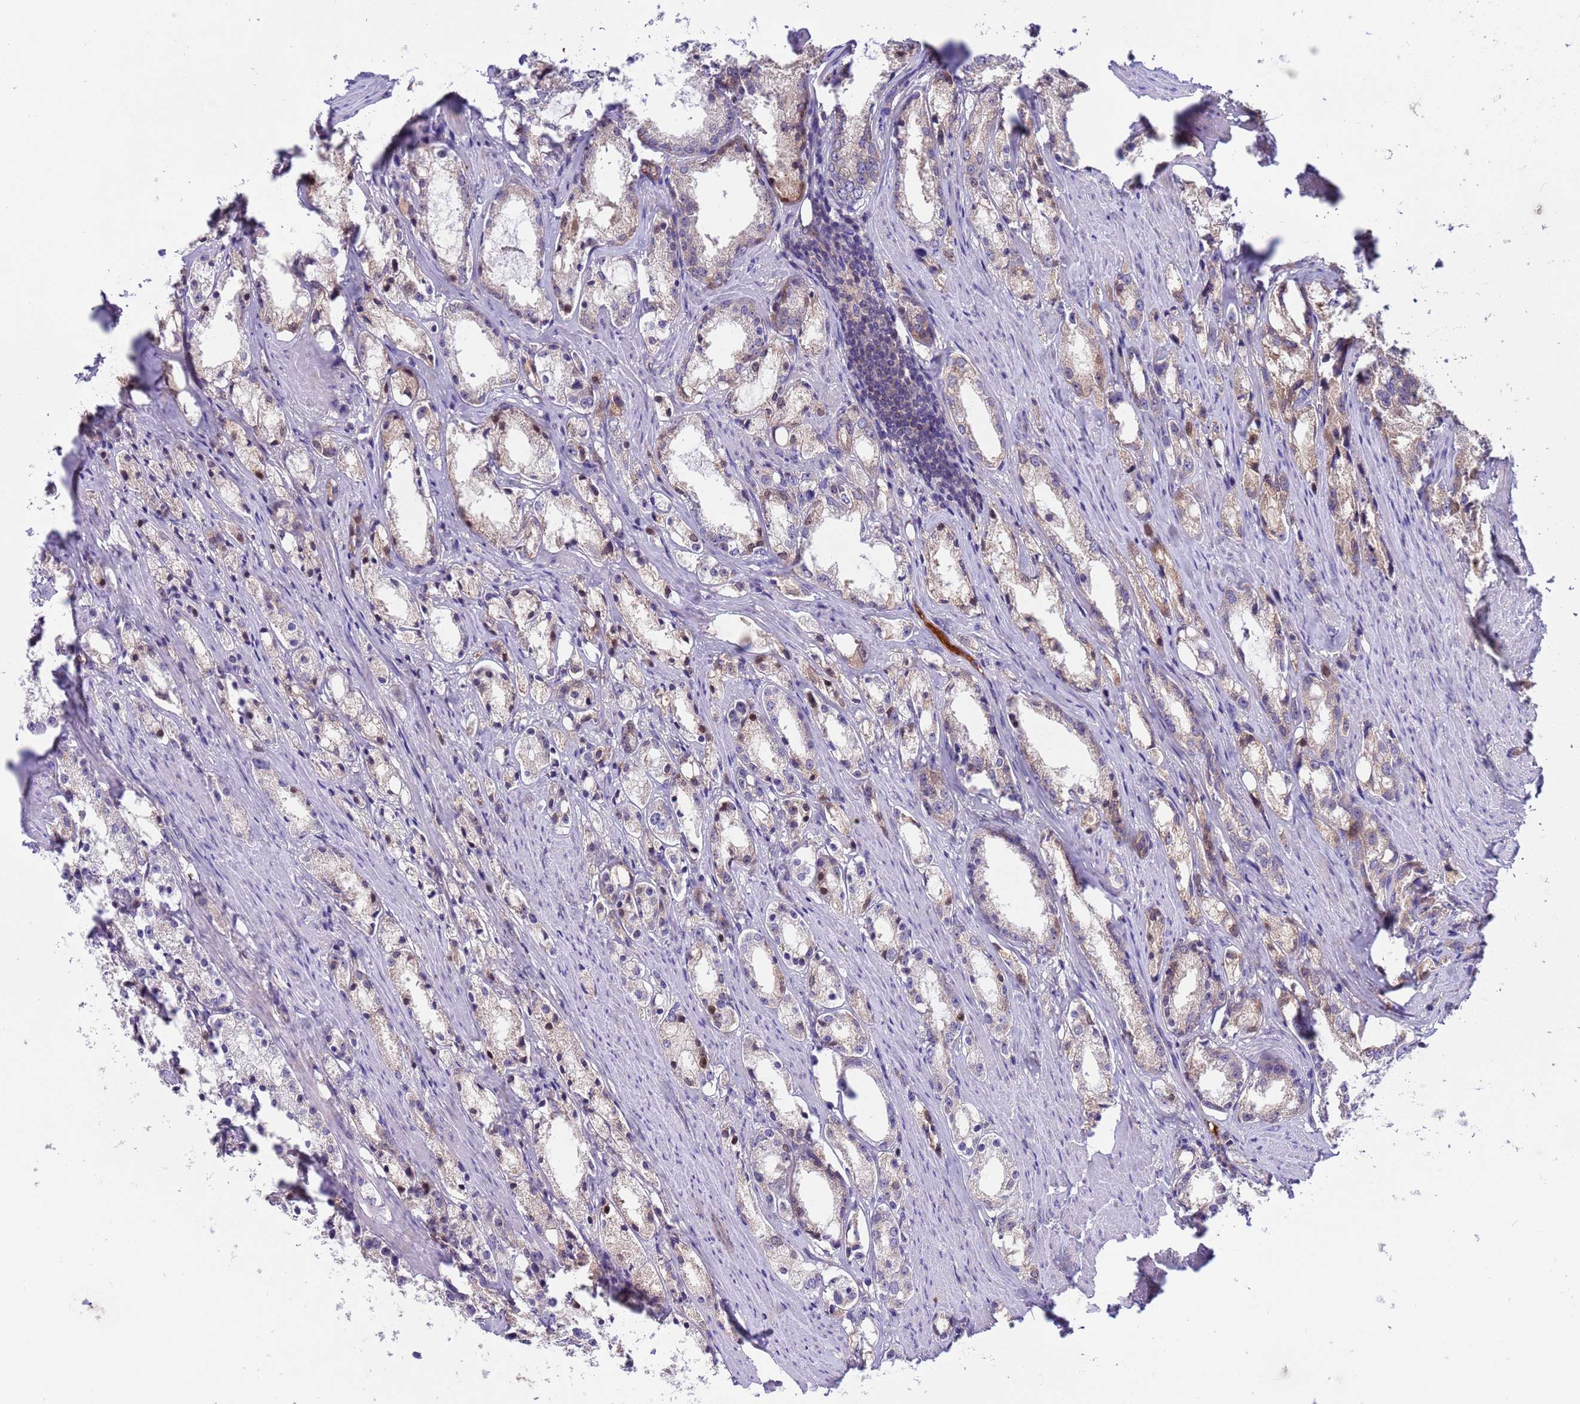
{"staining": {"intensity": "weak", "quantity": "<25%", "location": "cytoplasmic/membranous"}, "tissue": "prostate cancer", "cell_type": "Tumor cells", "image_type": "cancer", "snomed": [{"axis": "morphology", "description": "Adenocarcinoma, High grade"}, {"axis": "topography", "description": "Prostate"}], "caption": "Tumor cells are negative for protein expression in human prostate cancer. (IHC, brightfield microscopy, high magnification).", "gene": "PARP16", "patient": {"sex": "male", "age": 66}}